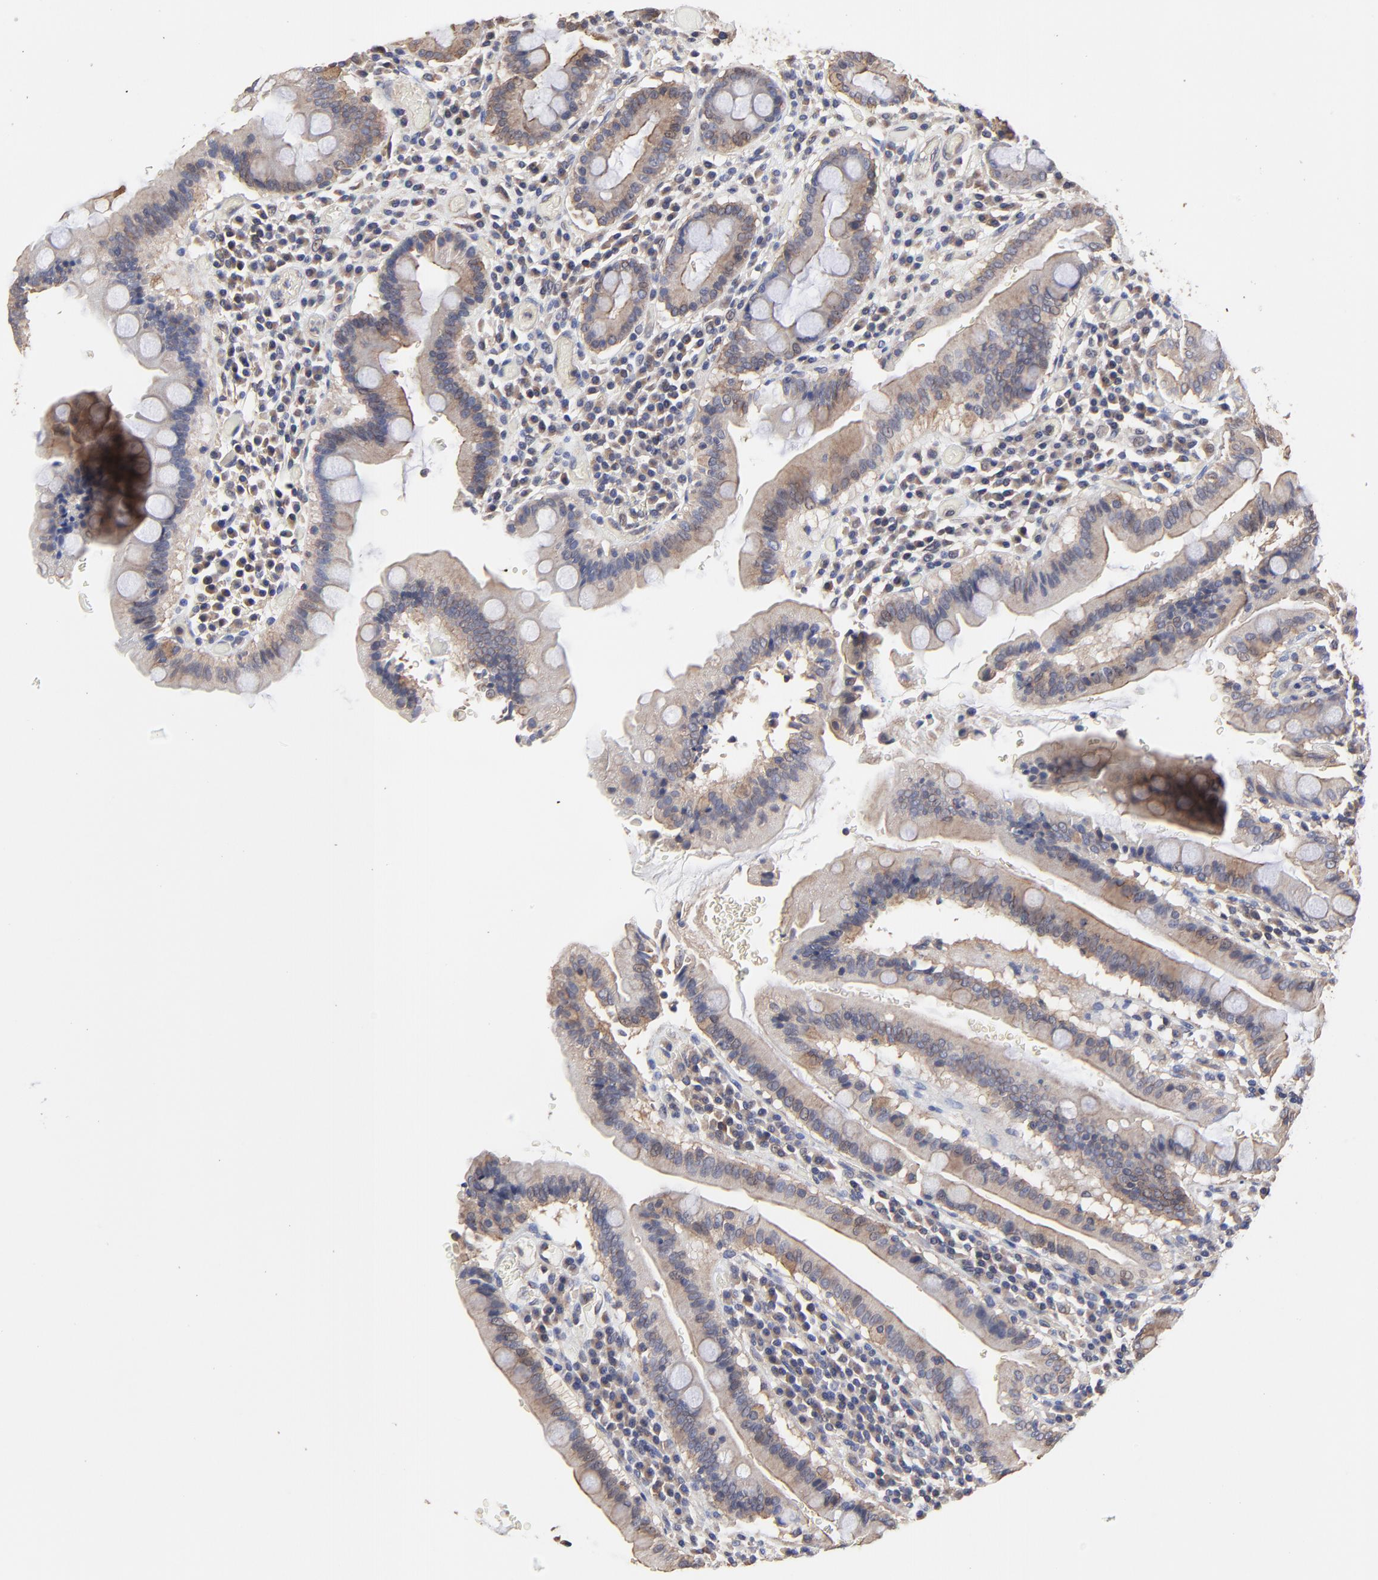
{"staining": {"intensity": "moderate", "quantity": "25%-75%", "location": "cytoplasmic/membranous"}, "tissue": "duodenum", "cell_type": "Glandular cells", "image_type": "normal", "snomed": [{"axis": "morphology", "description": "Normal tissue, NOS"}, {"axis": "topography", "description": "Stomach, lower"}, {"axis": "topography", "description": "Duodenum"}], "caption": "Duodenum stained with immunohistochemistry (IHC) reveals moderate cytoplasmic/membranous staining in approximately 25%-75% of glandular cells.", "gene": "ARMT1", "patient": {"sex": "male", "age": 84}}